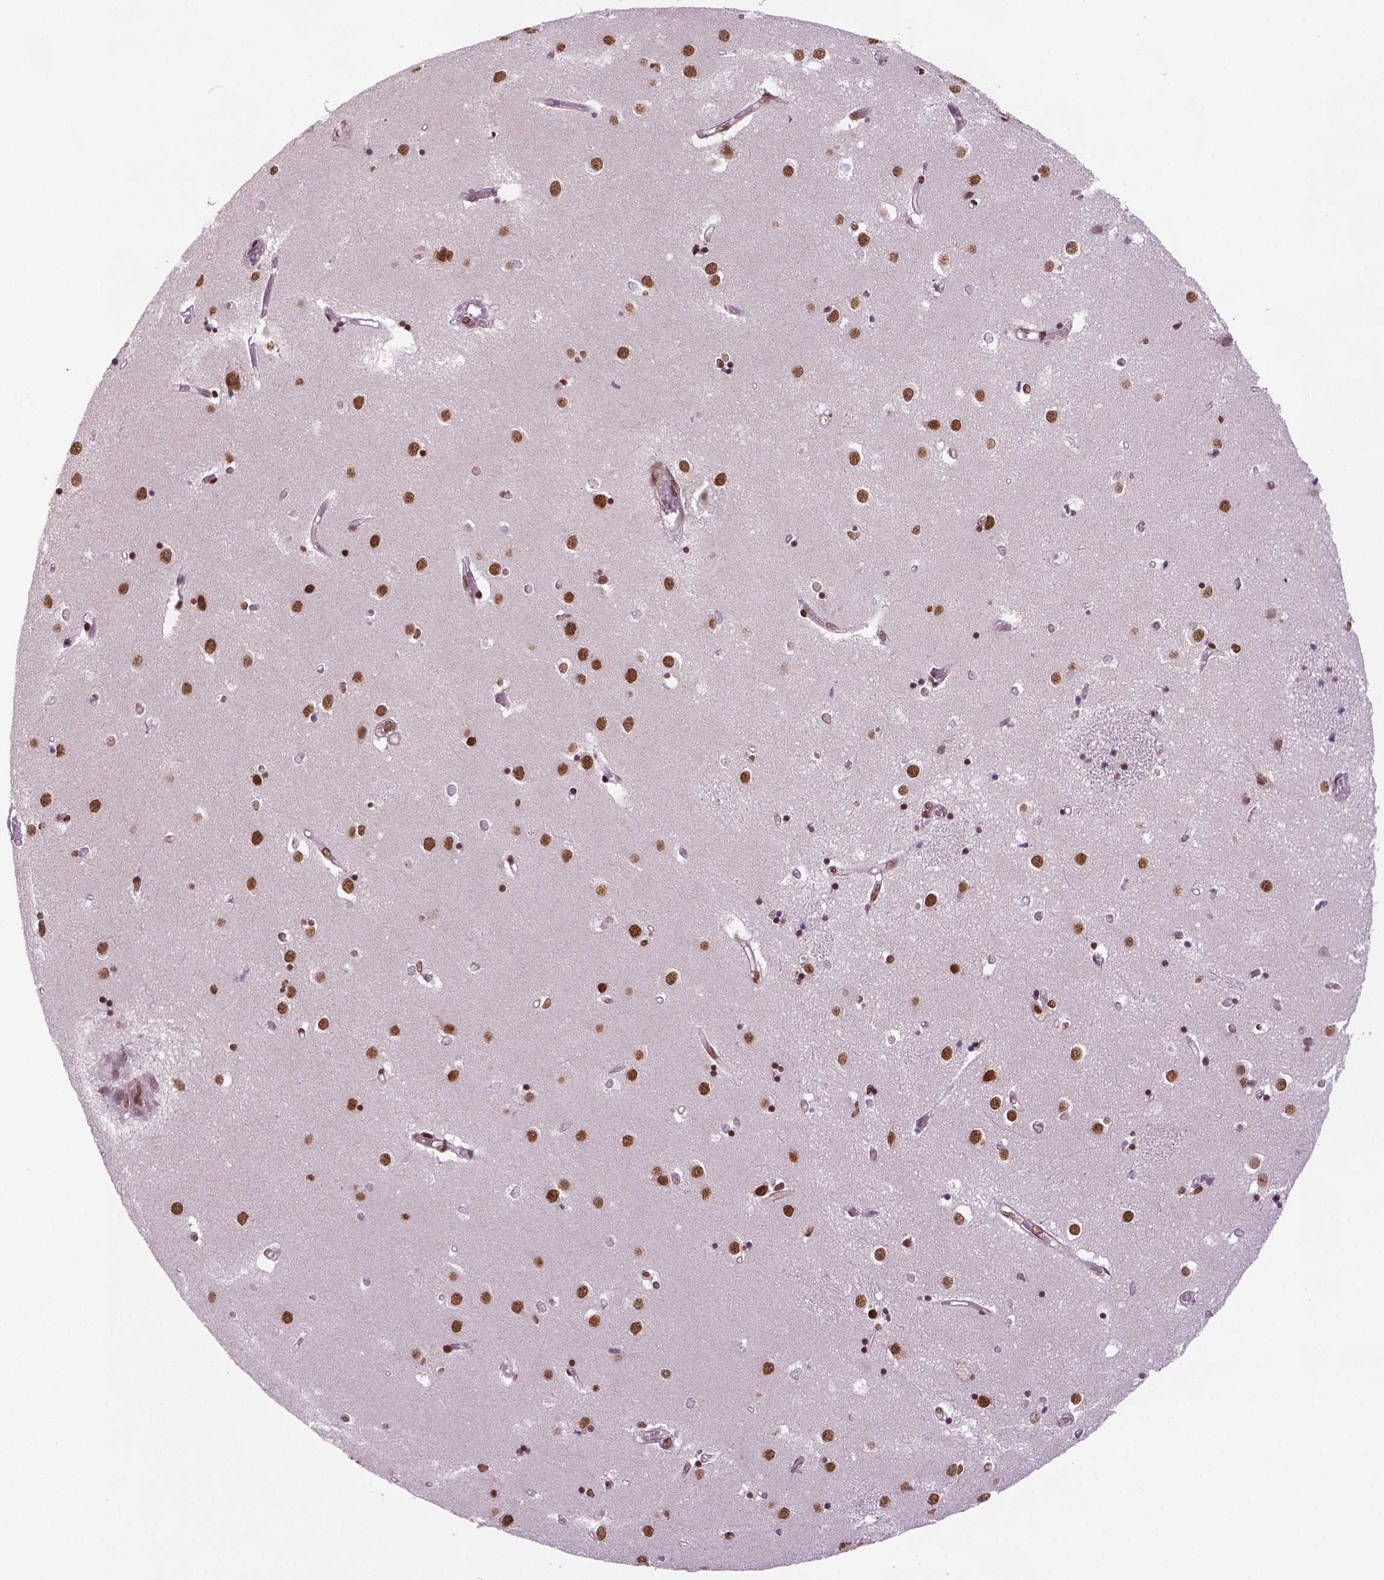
{"staining": {"intensity": "moderate", "quantity": "<25%", "location": "nuclear"}, "tissue": "caudate", "cell_type": "Glial cells", "image_type": "normal", "snomed": [{"axis": "morphology", "description": "Normal tissue, NOS"}, {"axis": "topography", "description": "Lateral ventricle wall"}], "caption": "Moderate nuclear protein expression is identified in approximately <25% of glial cells in caudate. The staining was performed using DAB to visualize the protein expression in brown, while the nuclei were stained in blue with hematoxylin (Magnification: 20x).", "gene": "SIRT6", "patient": {"sex": "male", "age": 54}}